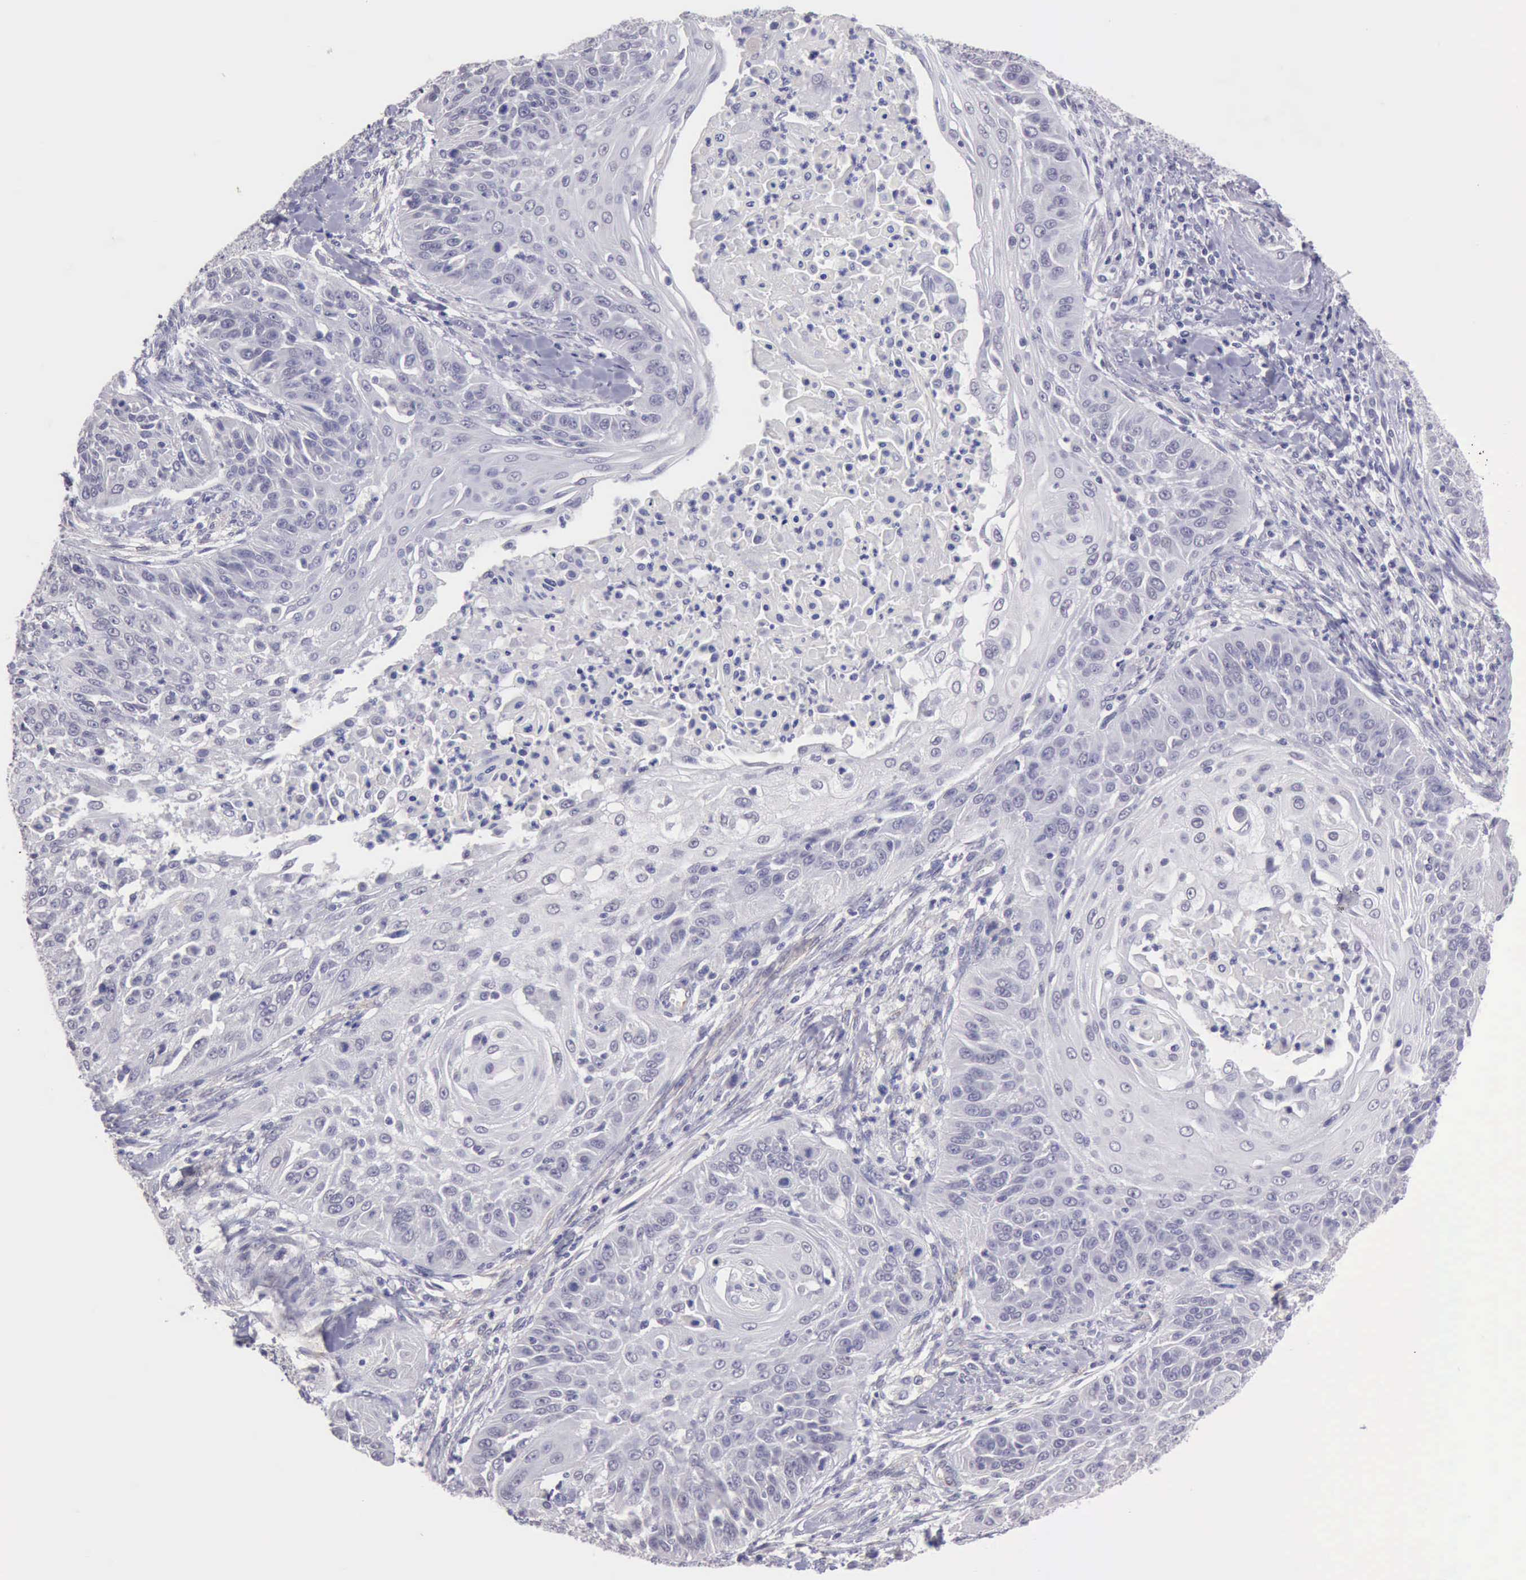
{"staining": {"intensity": "negative", "quantity": "none", "location": "none"}, "tissue": "cervical cancer", "cell_type": "Tumor cells", "image_type": "cancer", "snomed": [{"axis": "morphology", "description": "Squamous cell carcinoma, NOS"}, {"axis": "topography", "description": "Cervix"}], "caption": "High power microscopy photomicrograph of an immunohistochemistry photomicrograph of squamous cell carcinoma (cervical), revealing no significant expression in tumor cells. (DAB (3,3'-diaminobenzidine) IHC visualized using brightfield microscopy, high magnification).", "gene": "KCND1", "patient": {"sex": "female", "age": 64}}